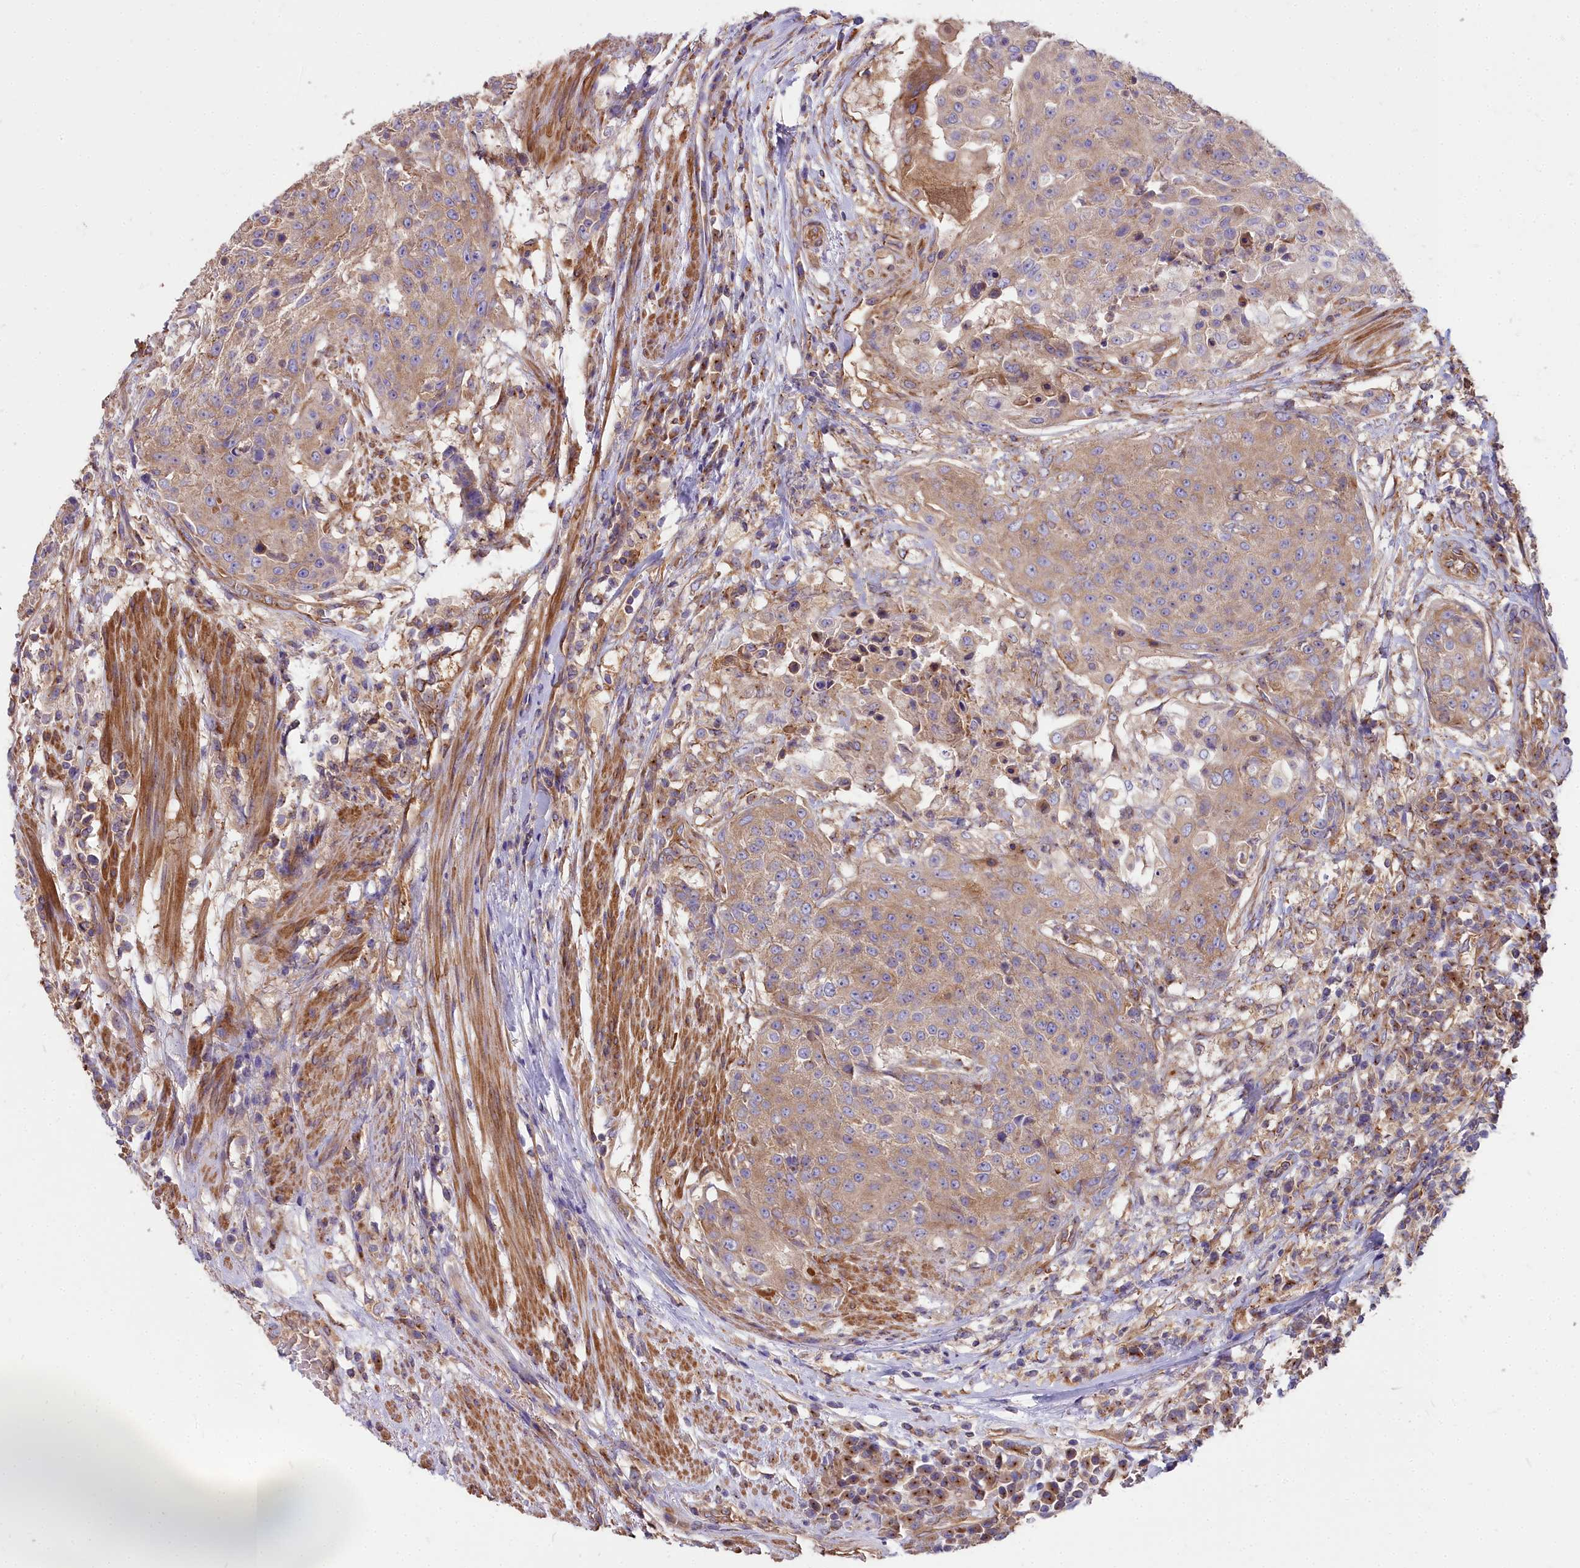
{"staining": {"intensity": "weak", "quantity": ">75%", "location": "cytoplasmic/membranous"}, "tissue": "urothelial cancer", "cell_type": "Tumor cells", "image_type": "cancer", "snomed": [{"axis": "morphology", "description": "Urothelial carcinoma, High grade"}, {"axis": "topography", "description": "Urinary bladder"}], "caption": "Immunohistochemical staining of urothelial cancer displays low levels of weak cytoplasmic/membranous staining in approximately >75% of tumor cells.", "gene": "DCTN3", "patient": {"sex": "female", "age": 63}}